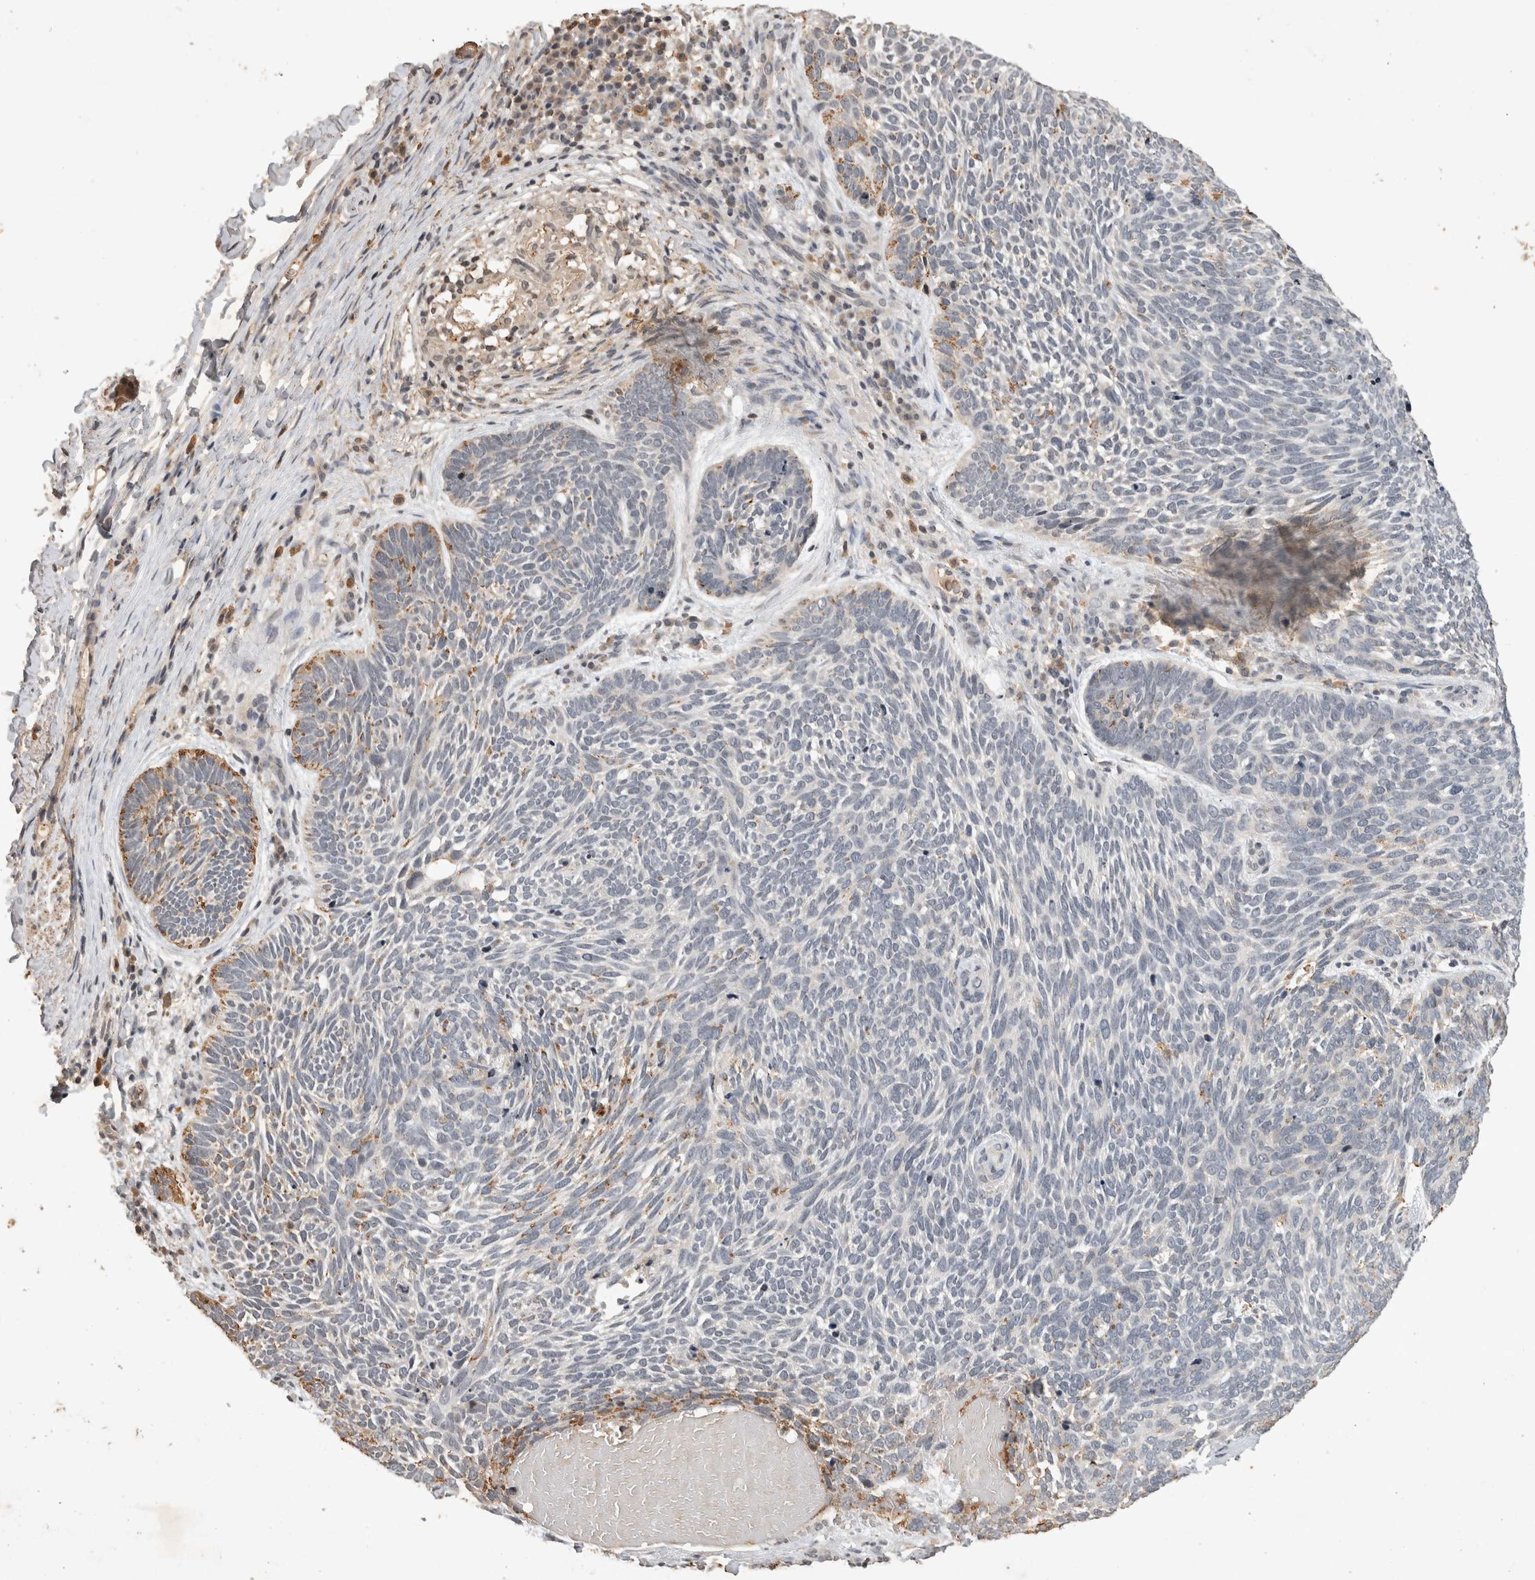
{"staining": {"intensity": "moderate", "quantity": "<25%", "location": "cytoplasmic/membranous"}, "tissue": "skin cancer", "cell_type": "Tumor cells", "image_type": "cancer", "snomed": [{"axis": "morphology", "description": "Basal cell carcinoma"}, {"axis": "topography", "description": "Skin"}], "caption": "A brown stain labels moderate cytoplasmic/membranous expression of a protein in human skin cancer tumor cells.", "gene": "HRK", "patient": {"sex": "female", "age": 85}}